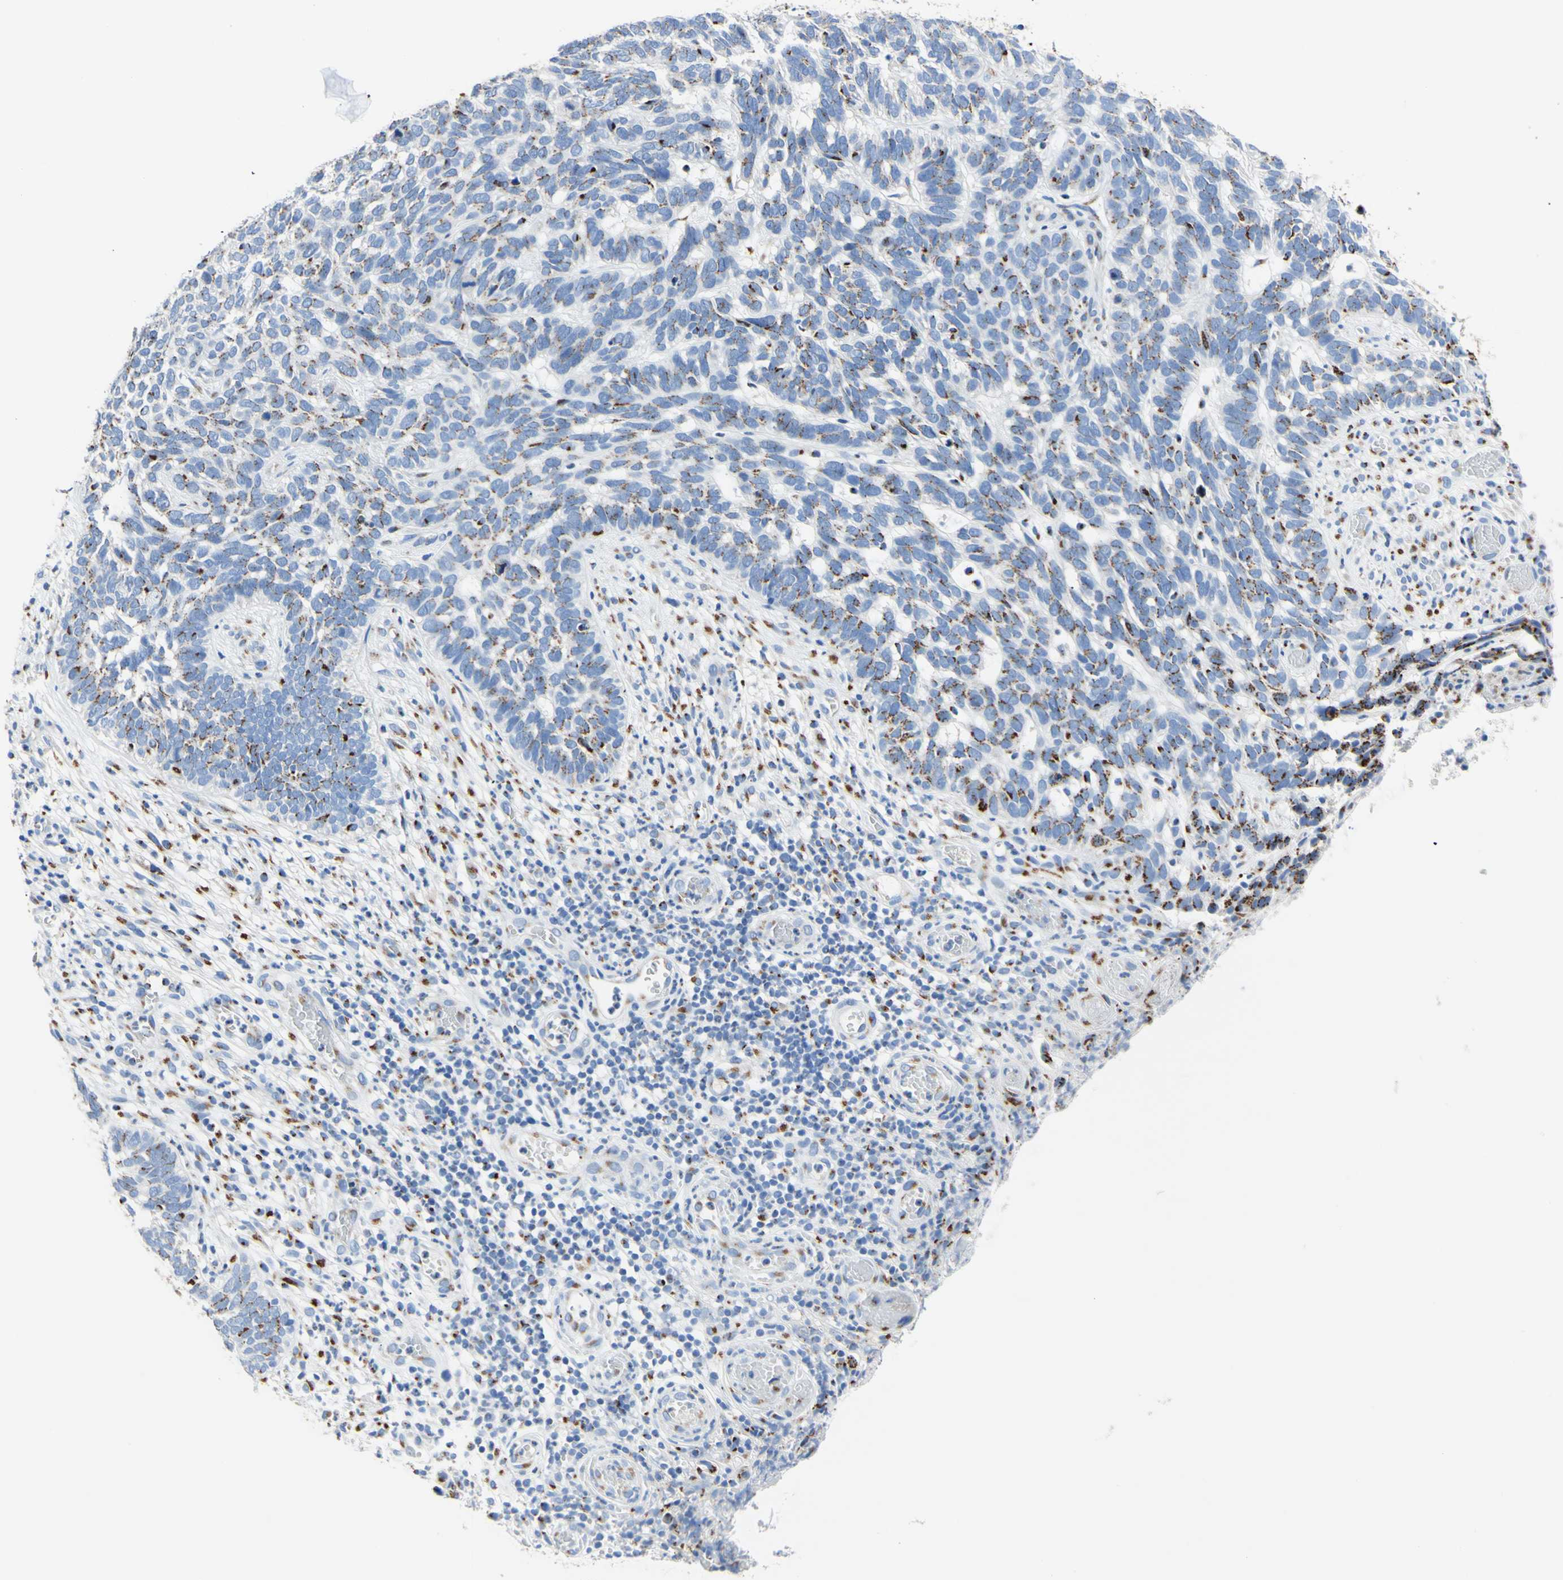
{"staining": {"intensity": "moderate", "quantity": "25%-75%", "location": "cytoplasmic/membranous"}, "tissue": "skin cancer", "cell_type": "Tumor cells", "image_type": "cancer", "snomed": [{"axis": "morphology", "description": "Basal cell carcinoma"}, {"axis": "topography", "description": "Skin"}], "caption": "This histopathology image displays IHC staining of skin cancer (basal cell carcinoma), with medium moderate cytoplasmic/membranous staining in about 25%-75% of tumor cells.", "gene": "GALNT2", "patient": {"sex": "male", "age": 87}}